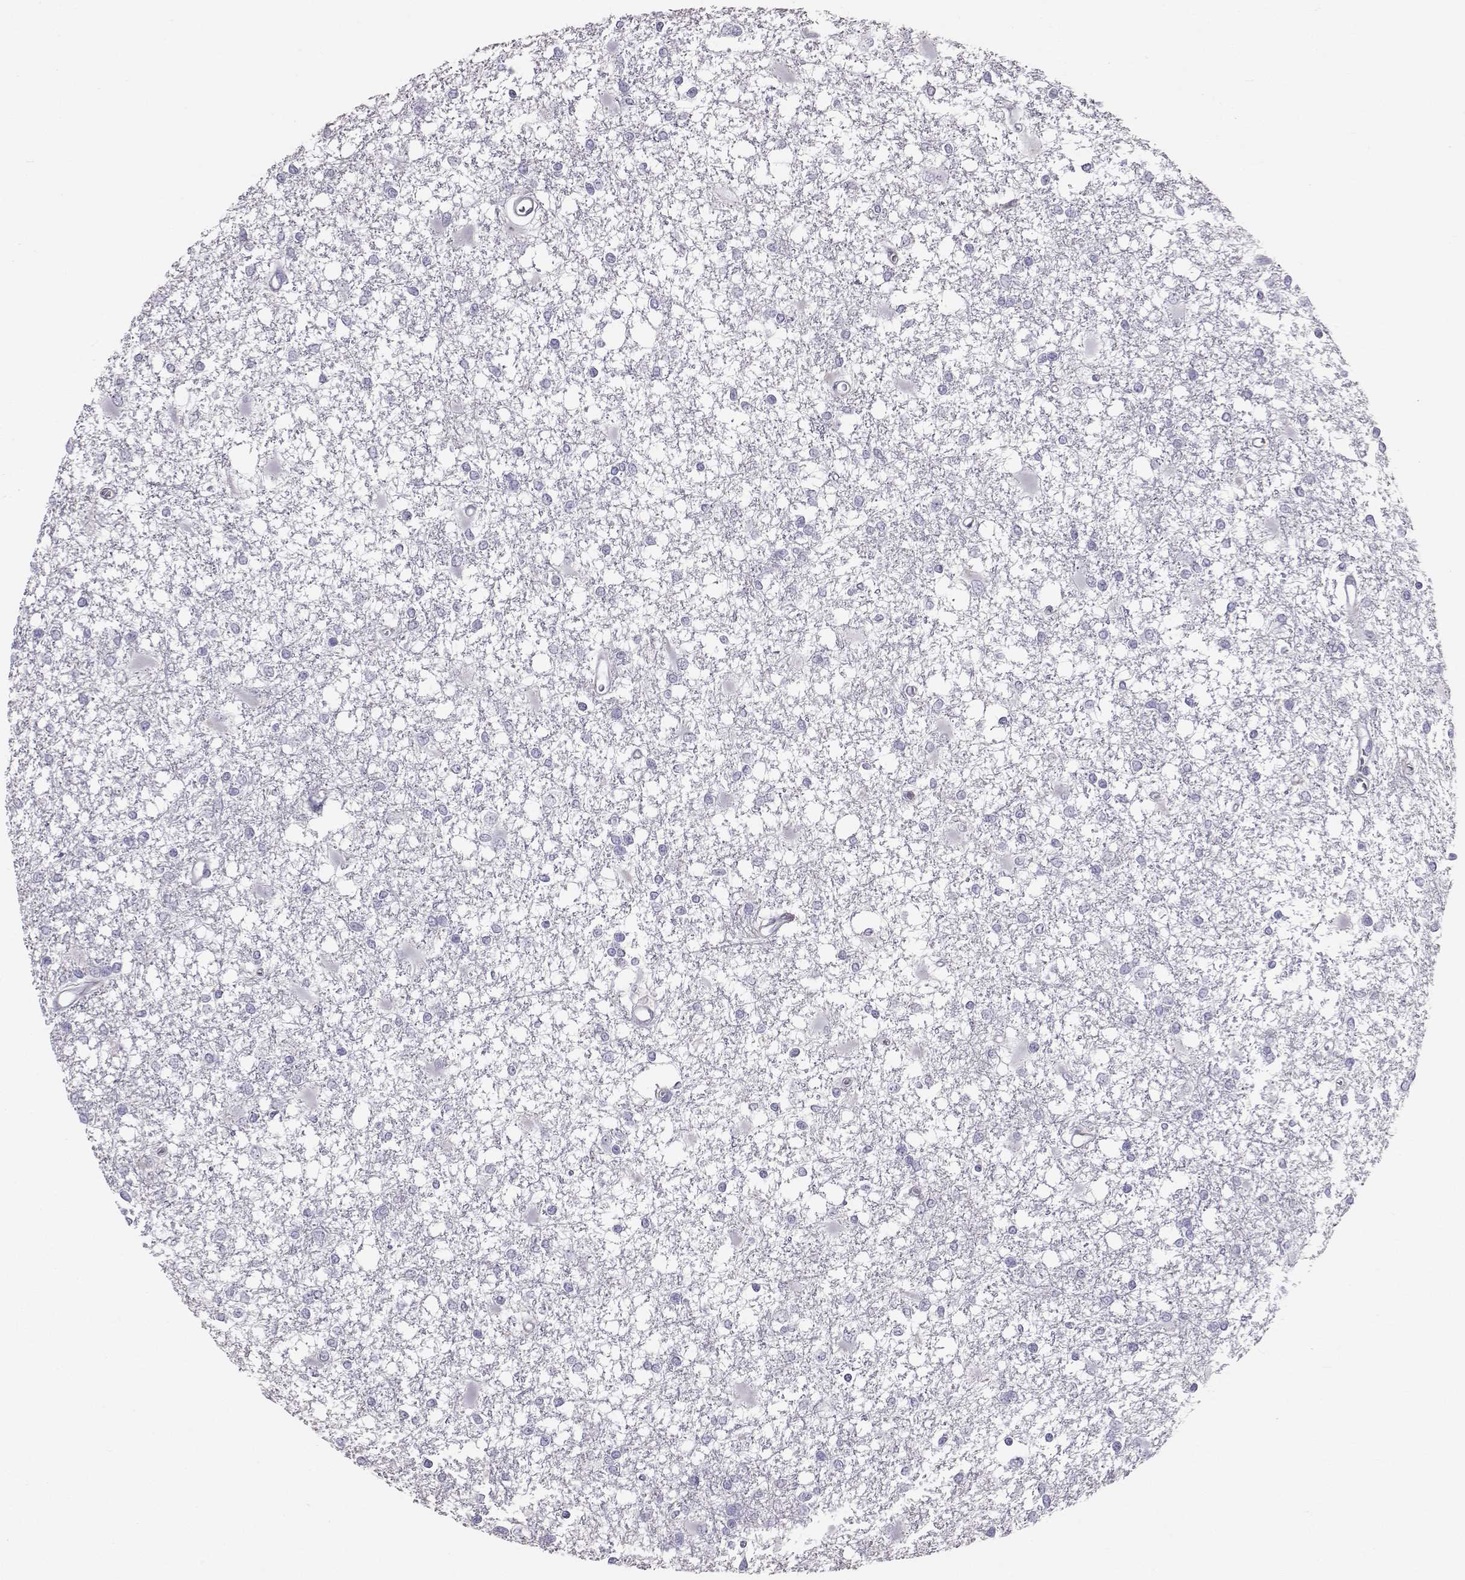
{"staining": {"intensity": "negative", "quantity": "none", "location": "none"}, "tissue": "glioma", "cell_type": "Tumor cells", "image_type": "cancer", "snomed": [{"axis": "morphology", "description": "Glioma, malignant, High grade"}, {"axis": "topography", "description": "Cerebral cortex"}], "caption": "The histopathology image displays no significant expression in tumor cells of glioma.", "gene": "GARIN3", "patient": {"sex": "male", "age": 79}}